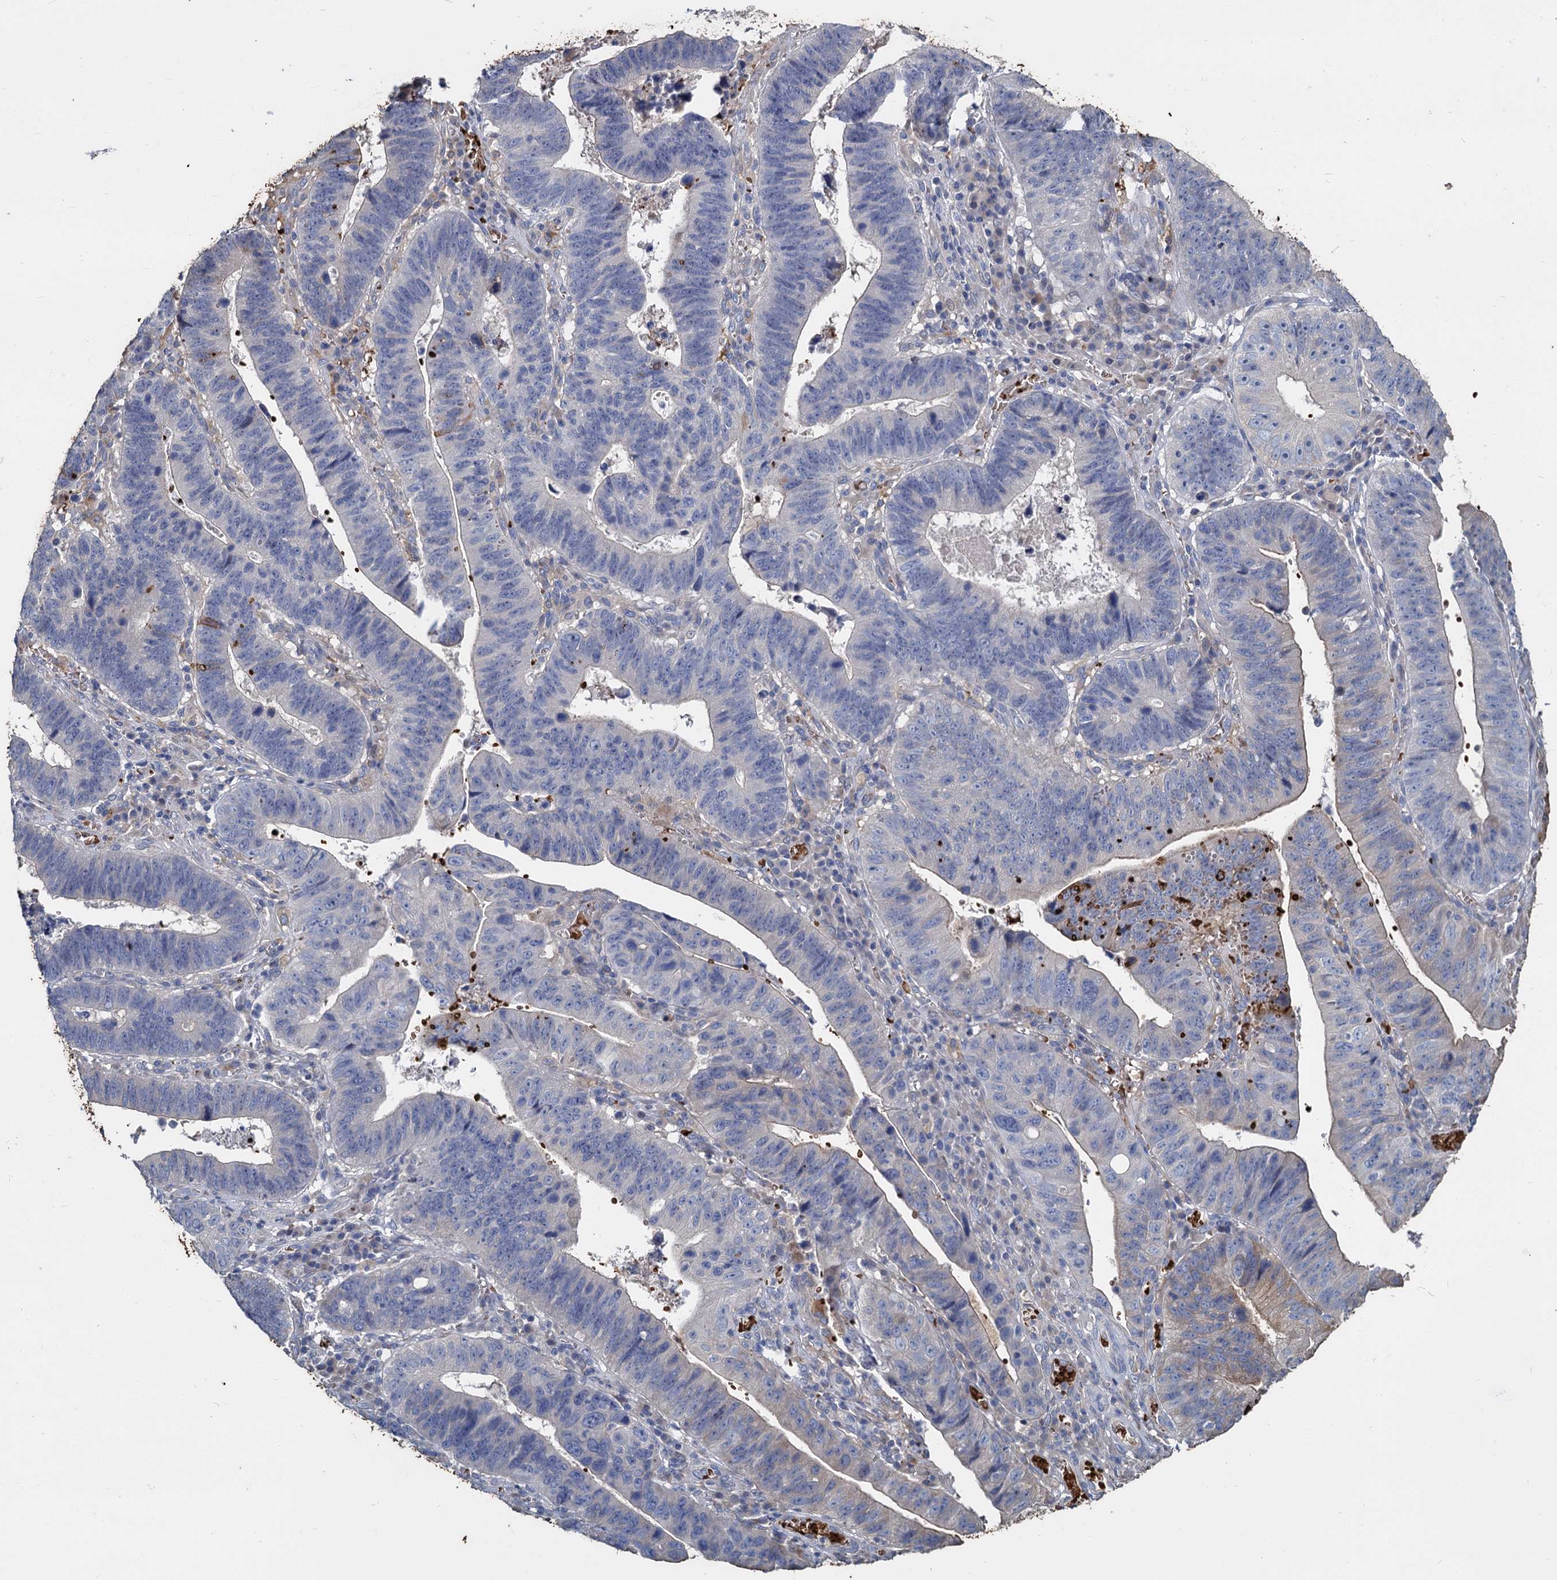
{"staining": {"intensity": "negative", "quantity": "none", "location": "none"}, "tissue": "stomach cancer", "cell_type": "Tumor cells", "image_type": "cancer", "snomed": [{"axis": "morphology", "description": "Adenocarcinoma, NOS"}, {"axis": "topography", "description": "Stomach"}], "caption": "Immunohistochemistry (IHC) image of neoplastic tissue: human stomach adenocarcinoma stained with DAB shows no significant protein expression in tumor cells. (Brightfield microscopy of DAB (3,3'-diaminobenzidine) IHC at high magnification).", "gene": "TCTN2", "patient": {"sex": "male", "age": 59}}